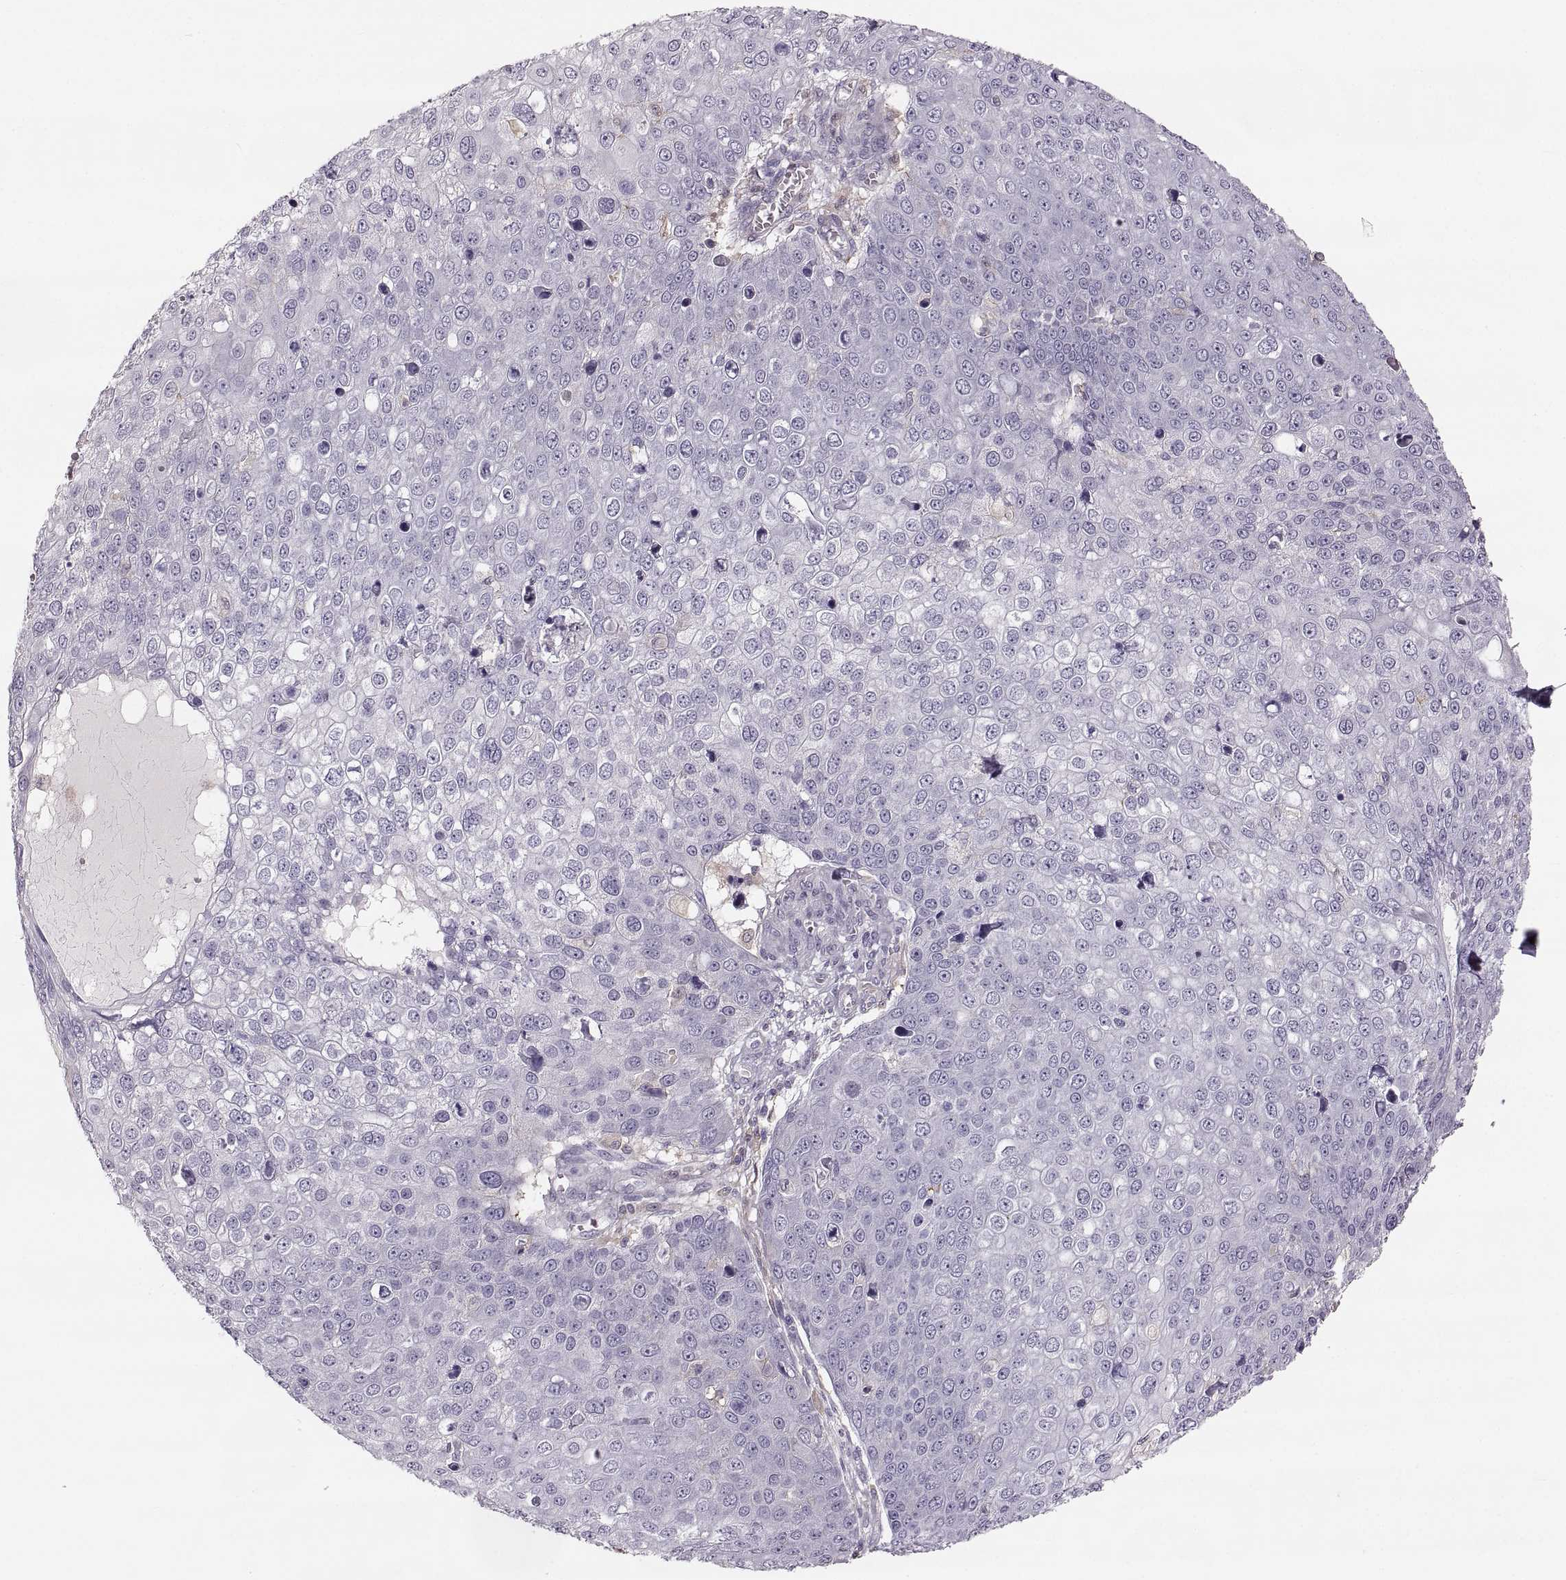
{"staining": {"intensity": "negative", "quantity": "none", "location": "none"}, "tissue": "skin cancer", "cell_type": "Tumor cells", "image_type": "cancer", "snomed": [{"axis": "morphology", "description": "Squamous cell carcinoma, NOS"}, {"axis": "topography", "description": "Skin"}], "caption": "A high-resolution photomicrograph shows IHC staining of skin squamous cell carcinoma, which reveals no significant expression in tumor cells.", "gene": "RUNDC3A", "patient": {"sex": "male", "age": 71}}